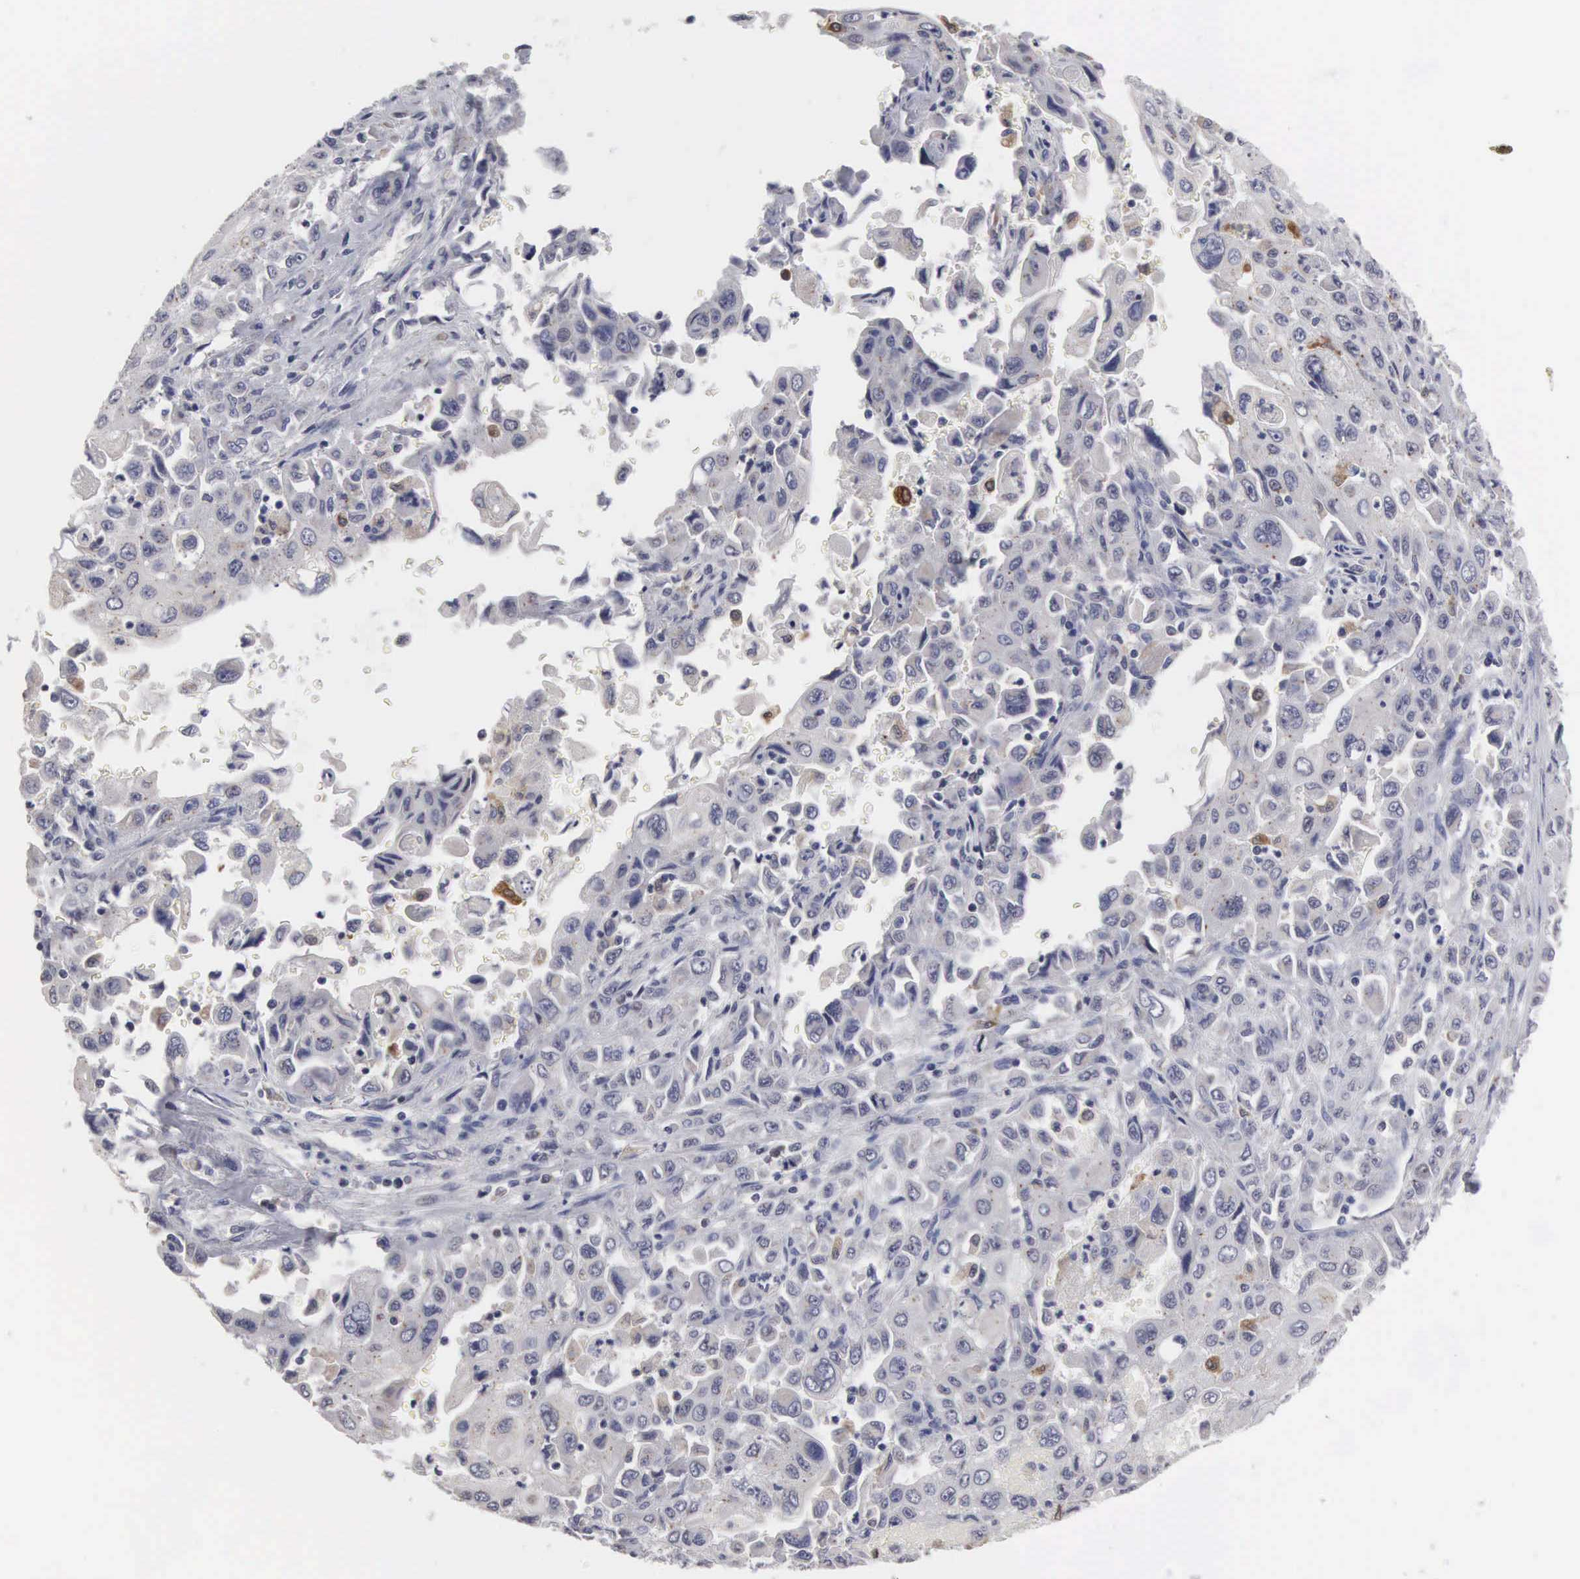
{"staining": {"intensity": "weak", "quantity": "<25%", "location": "cytoplasmic/membranous"}, "tissue": "pancreatic cancer", "cell_type": "Tumor cells", "image_type": "cancer", "snomed": [{"axis": "morphology", "description": "Adenocarcinoma, NOS"}, {"axis": "topography", "description": "Pancreas"}], "caption": "There is no significant staining in tumor cells of adenocarcinoma (pancreatic).", "gene": "HMOX1", "patient": {"sex": "male", "age": 70}}